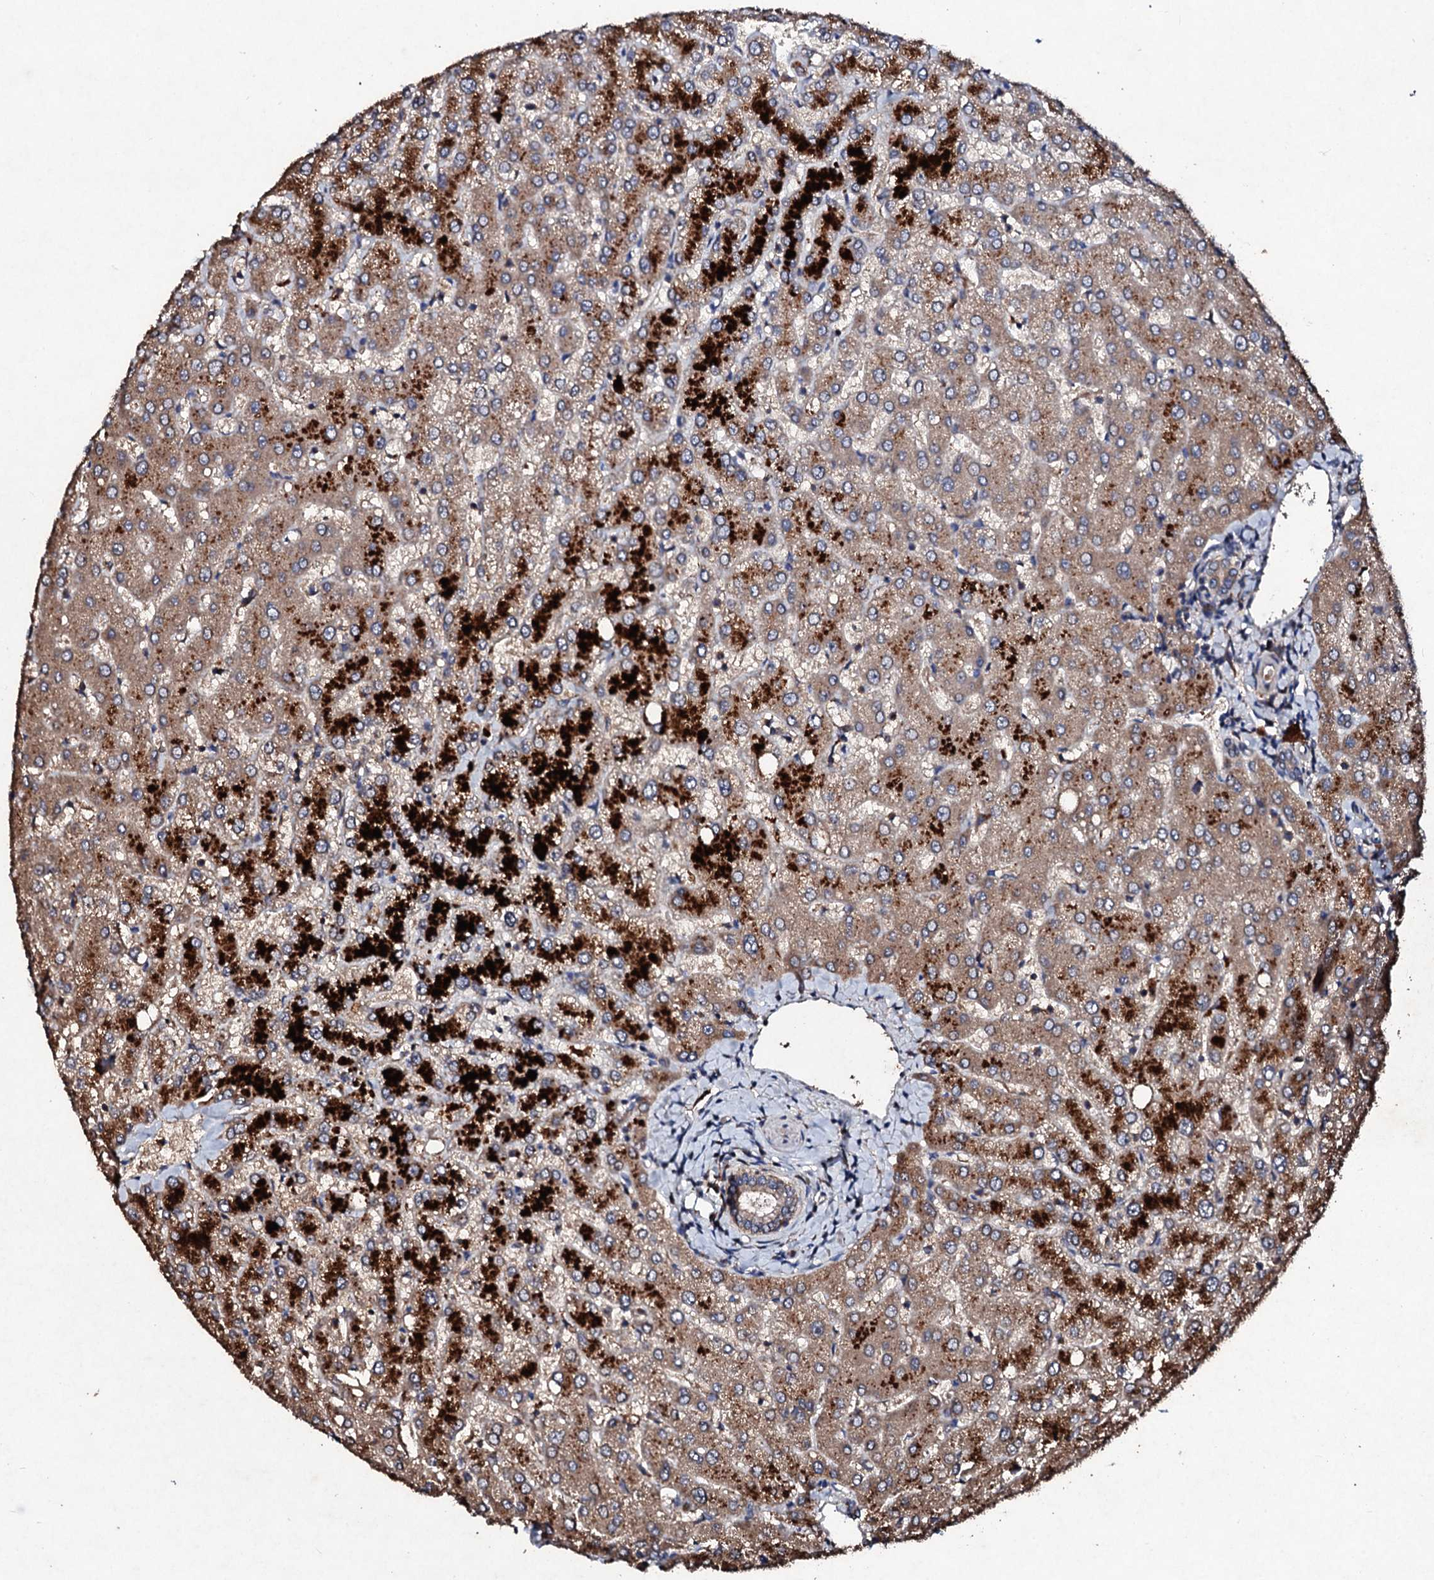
{"staining": {"intensity": "weak", "quantity": ">75%", "location": "cytoplasmic/membranous"}, "tissue": "liver", "cell_type": "Cholangiocytes", "image_type": "normal", "snomed": [{"axis": "morphology", "description": "Normal tissue, NOS"}, {"axis": "topography", "description": "Liver"}], "caption": "Weak cytoplasmic/membranous positivity is identified in approximately >75% of cholangiocytes in benign liver.", "gene": "KERA", "patient": {"sex": "female", "age": 54}}